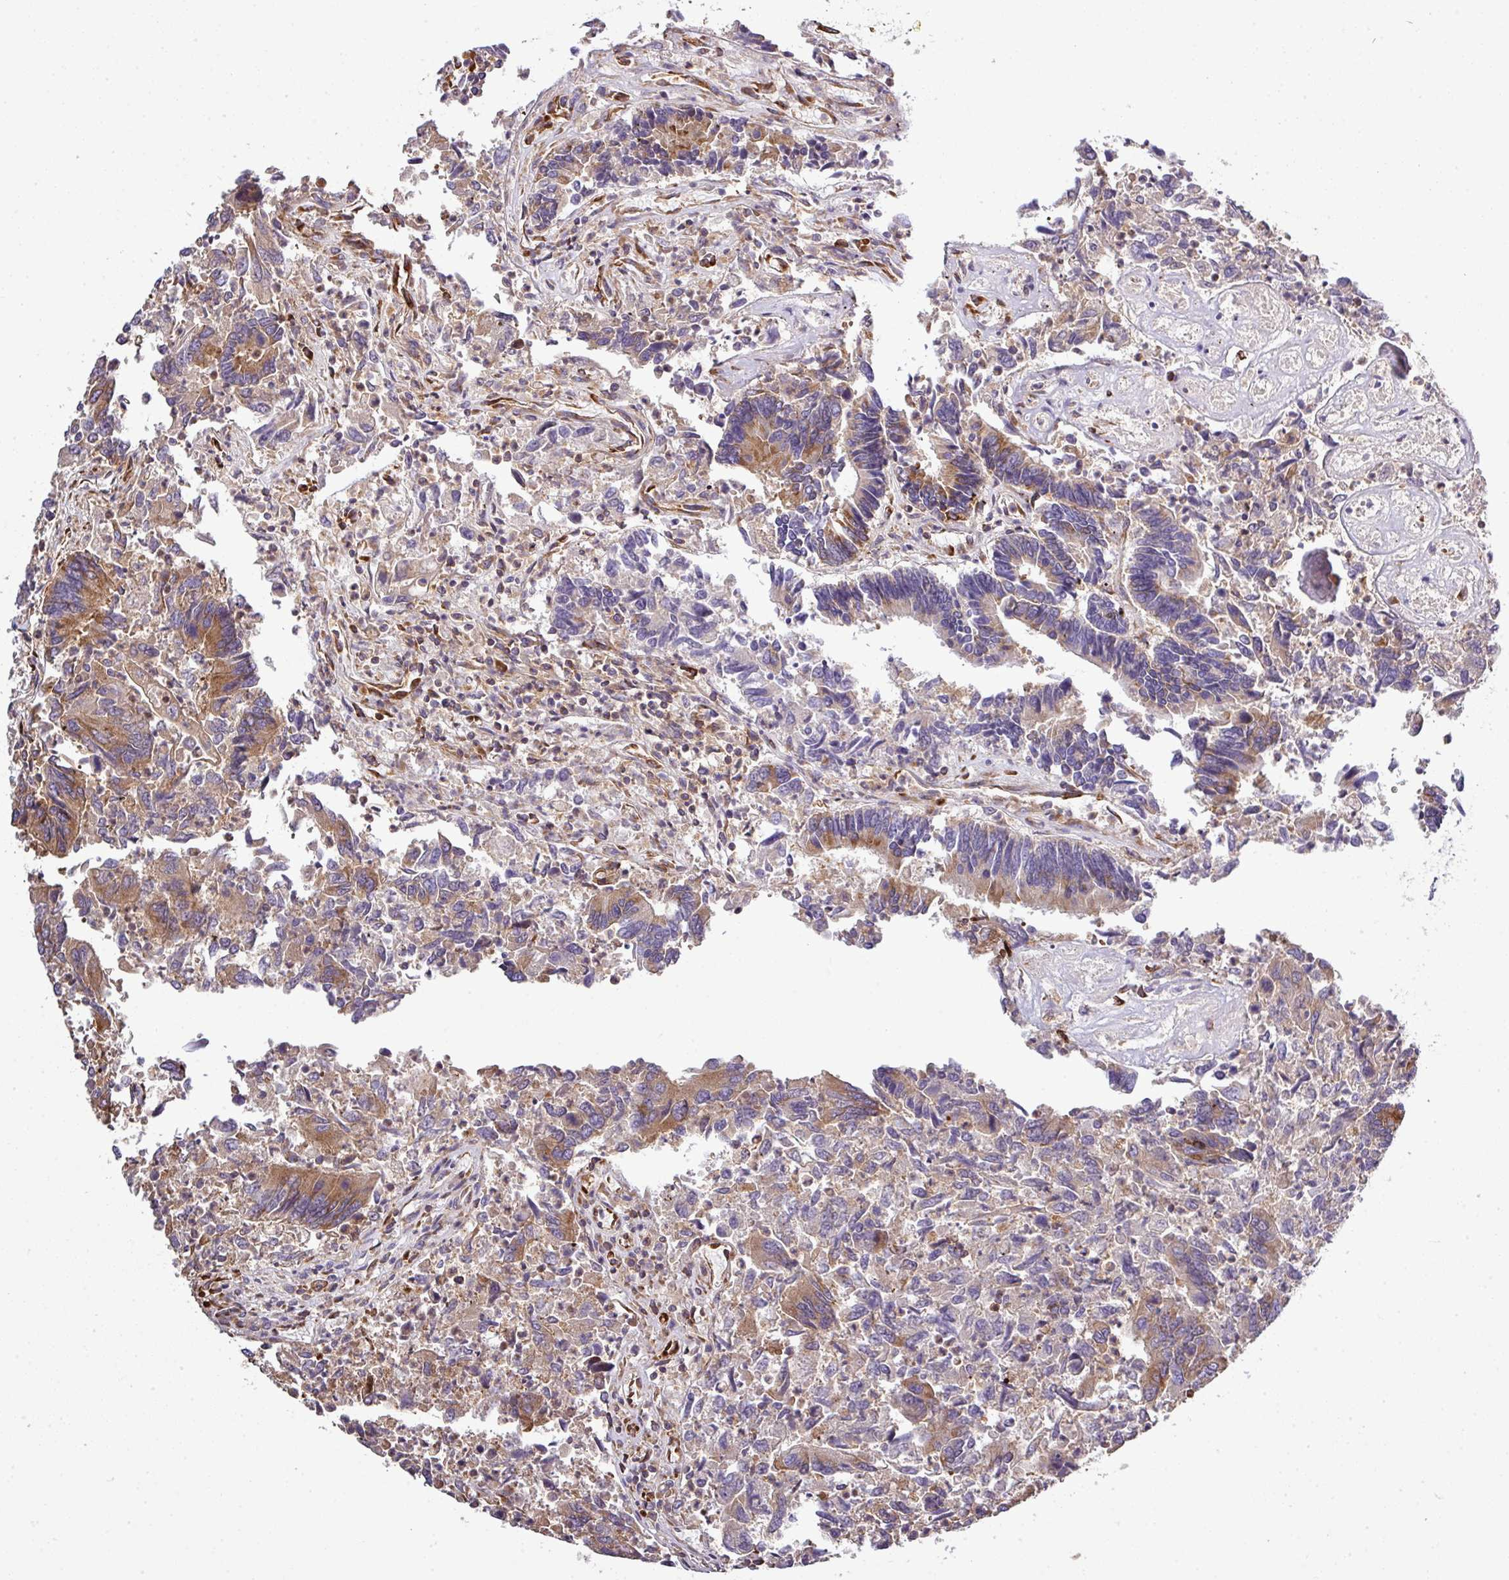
{"staining": {"intensity": "moderate", "quantity": "25%-75%", "location": "cytoplasmic/membranous"}, "tissue": "colorectal cancer", "cell_type": "Tumor cells", "image_type": "cancer", "snomed": [{"axis": "morphology", "description": "Adenocarcinoma, NOS"}, {"axis": "topography", "description": "Colon"}], "caption": "Tumor cells display medium levels of moderate cytoplasmic/membranous positivity in approximately 25%-75% of cells in colorectal cancer (adenocarcinoma).", "gene": "LRRC74B", "patient": {"sex": "female", "age": 67}}